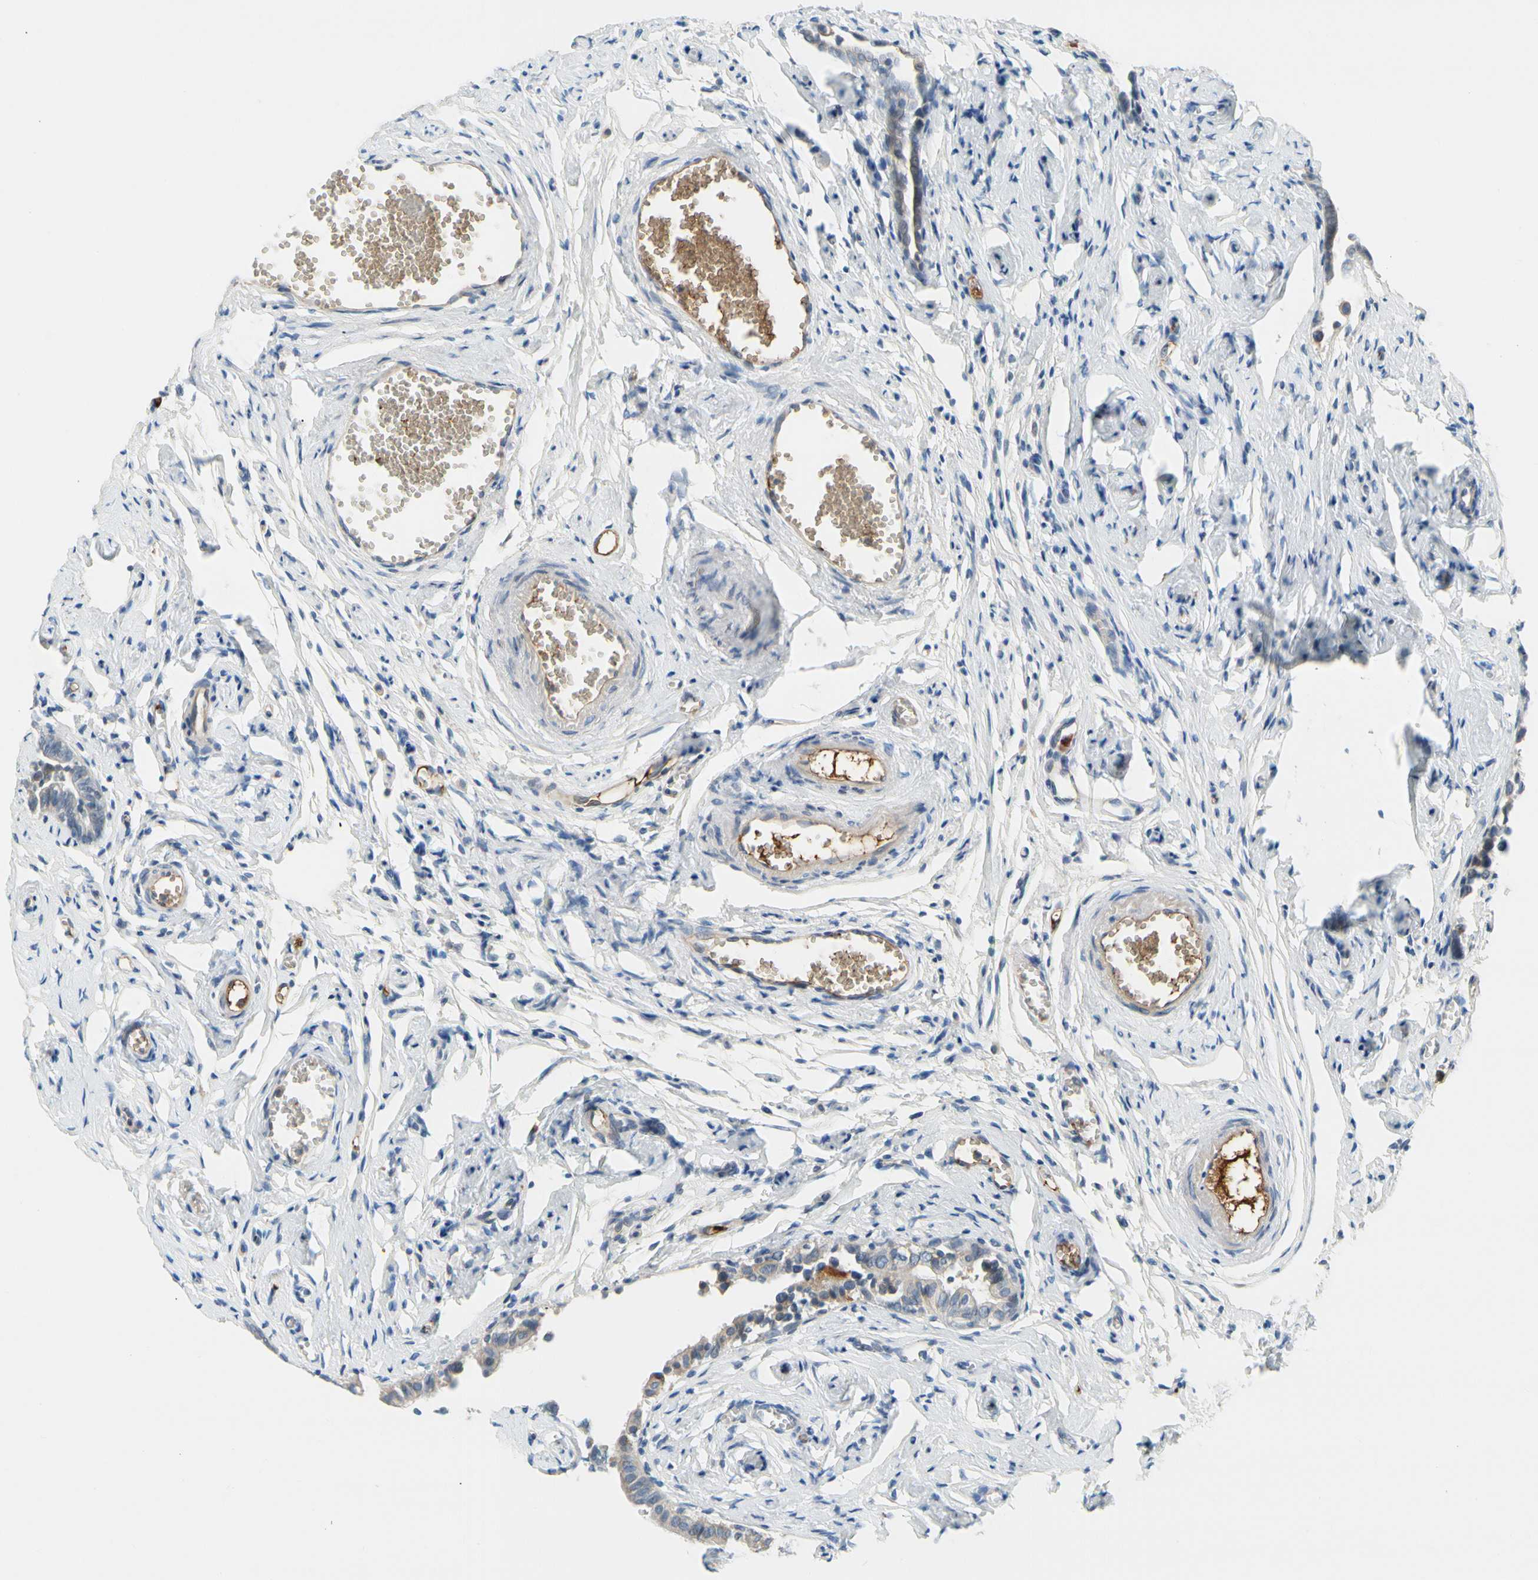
{"staining": {"intensity": "negative", "quantity": "none", "location": "none"}, "tissue": "fallopian tube", "cell_type": "Glandular cells", "image_type": "normal", "snomed": [{"axis": "morphology", "description": "Normal tissue, NOS"}, {"axis": "topography", "description": "Fallopian tube"}], "caption": "An immunohistochemistry image of benign fallopian tube is shown. There is no staining in glandular cells of fallopian tube. (DAB (3,3'-diaminobenzidine) immunohistochemistry (IHC) visualized using brightfield microscopy, high magnification).", "gene": "CNDP1", "patient": {"sex": "female", "age": 71}}